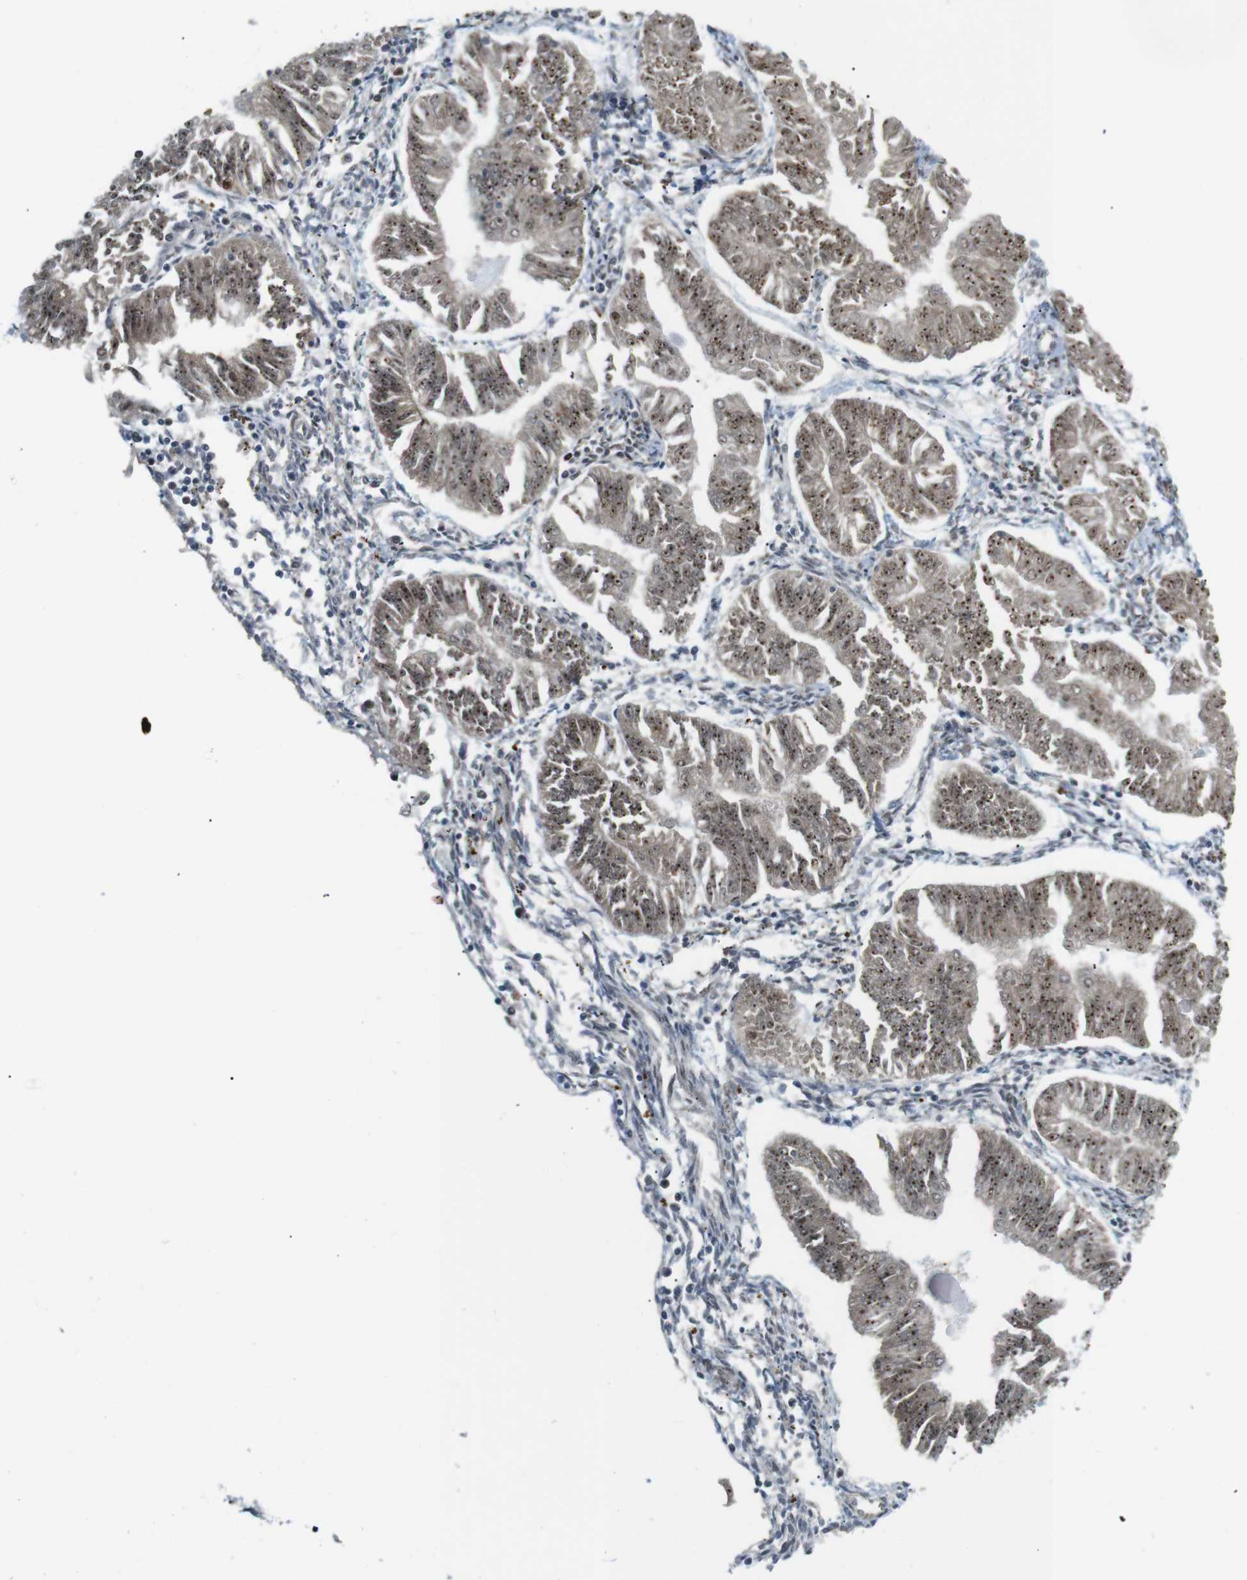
{"staining": {"intensity": "moderate", "quantity": ">75%", "location": "cytoplasmic/membranous,nuclear"}, "tissue": "endometrial cancer", "cell_type": "Tumor cells", "image_type": "cancer", "snomed": [{"axis": "morphology", "description": "Adenocarcinoma, NOS"}, {"axis": "topography", "description": "Endometrium"}], "caption": "Human endometrial cancer stained for a protein (brown) demonstrates moderate cytoplasmic/membranous and nuclear positive staining in approximately >75% of tumor cells.", "gene": "RIOX2", "patient": {"sex": "female", "age": 53}}